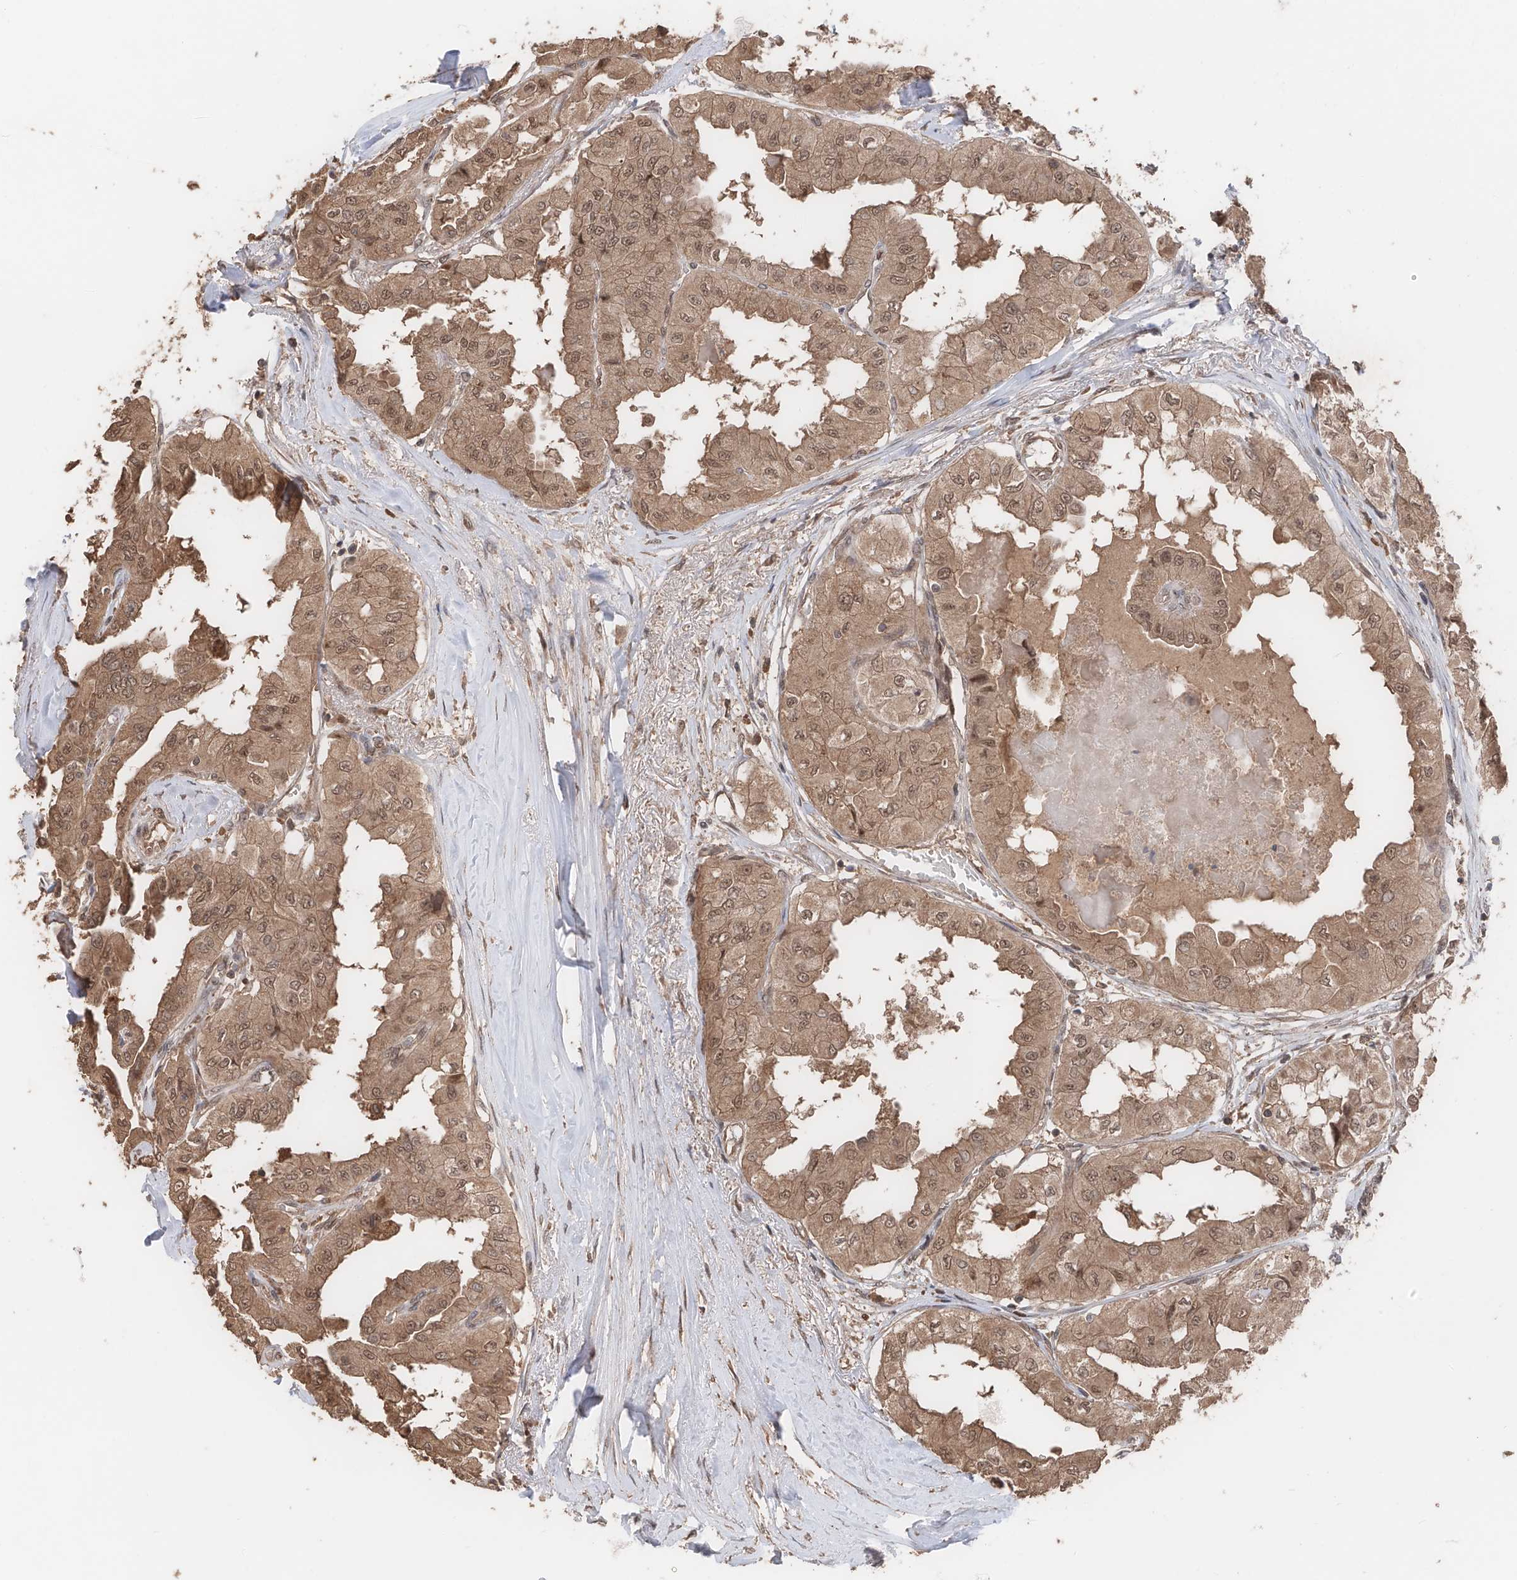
{"staining": {"intensity": "moderate", "quantity": ">75%", "location": "cytoplasmic/membranous,nuclear"}, "tissue": "thyroid cancer", "cell_type": "Tumor cells", "image_type": "cancer", "snomed": [{"axis": "morphology", "description": "Papillary adenocarcinoma, NOS"}, {"axis": "topography", "description": "Thyroid gland"}], "caption": "Immunohistochemical staining of human papillary adenocarcinoma (thyroid) demonstrates medium levels of moderate cytoplasmic/membranous and nuclear positivity in approximately >75% of tumor cells.", "gene": "FAM135A", "patient": {"sex": "female", "age": 59}}